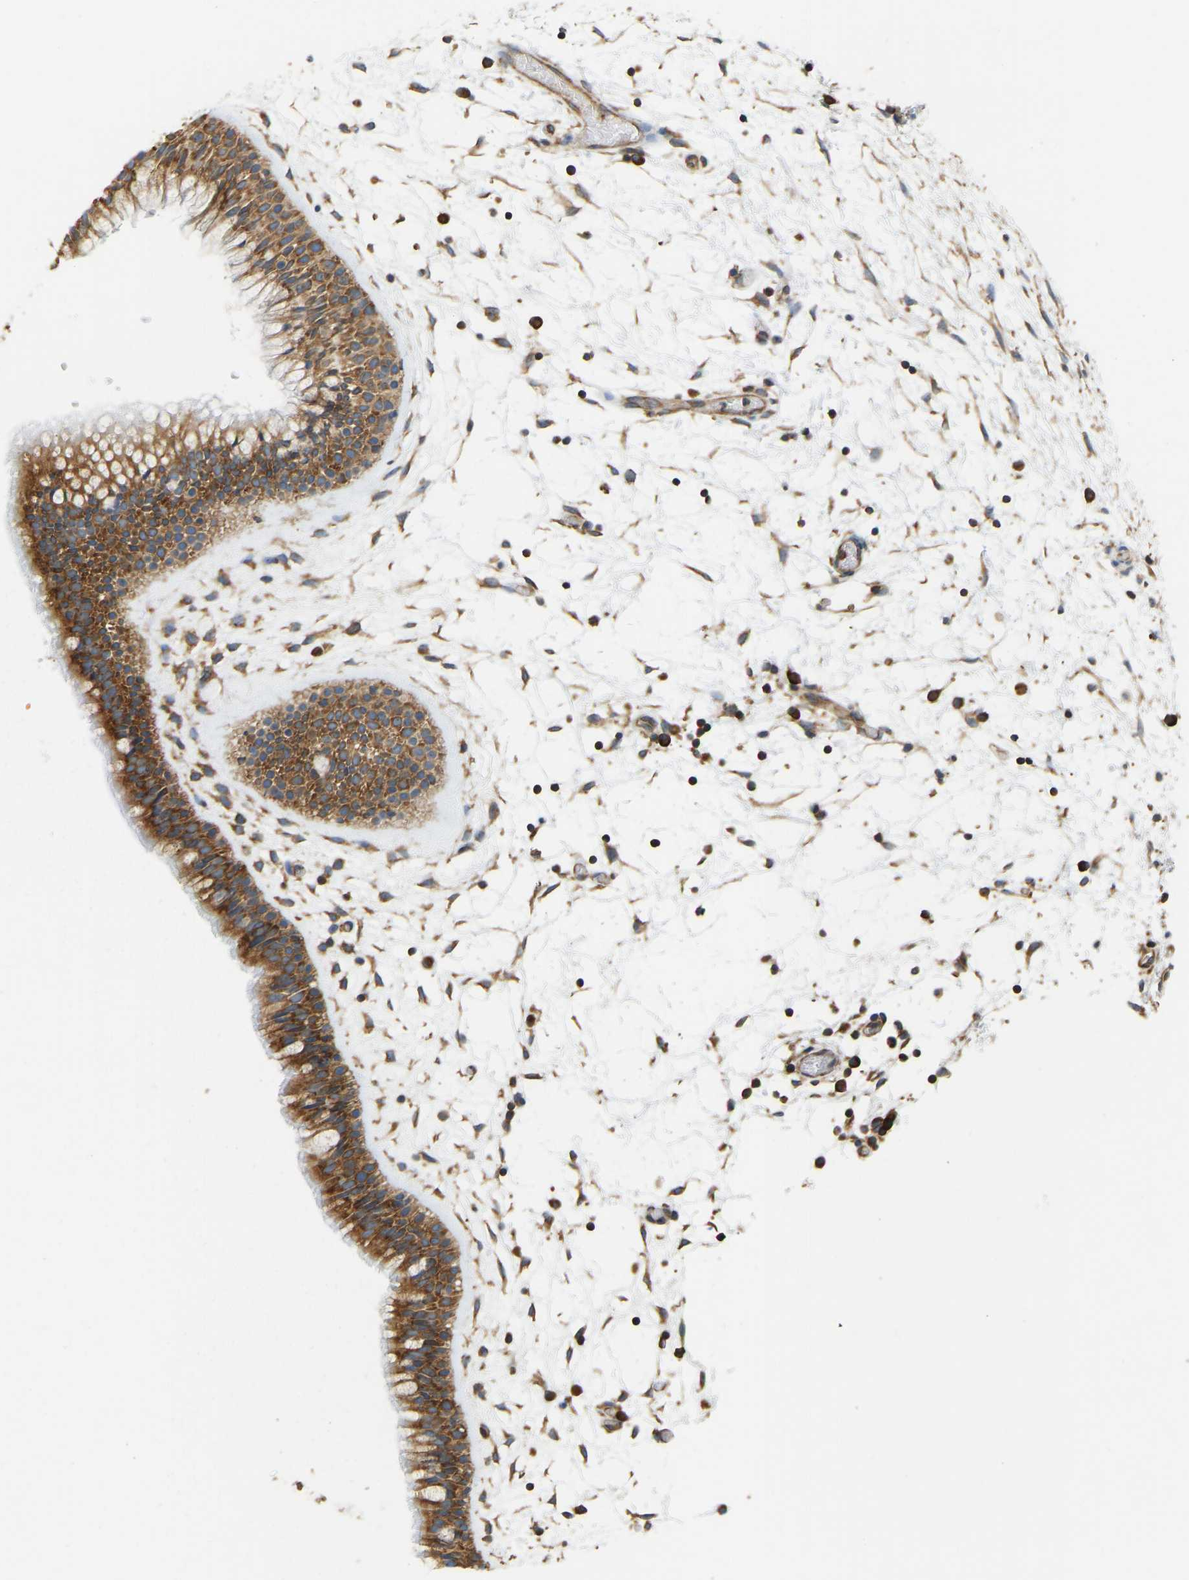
{"staining": {"intensity": "moderate", "quantity": ">75%", "location": "cytoplasmic/membranous"}, "tissue": "nasopharynx", "cell_type": "Respiratory epithelial cells", "image_type": "normal", "snomed": [{"axis": "morphology", "description": "Normal tissue, NOS"}, {"axis": "morphology", "description": "Inflammation, NOS"}, {"axis": "topography", "description": "Nasopharynx"}], "caption": "Unremarkable nasopharynx reveals moderate cytoplasmic/membranous expression in approximately >75% of respiratory epithelial cells (Stains: DAB in brown, nuclei in blue, Microscopy: brightfield microscopy at high magnification)..", "gene": "RPS6KB2", "patient": {"sex": "male", "age": 48}}